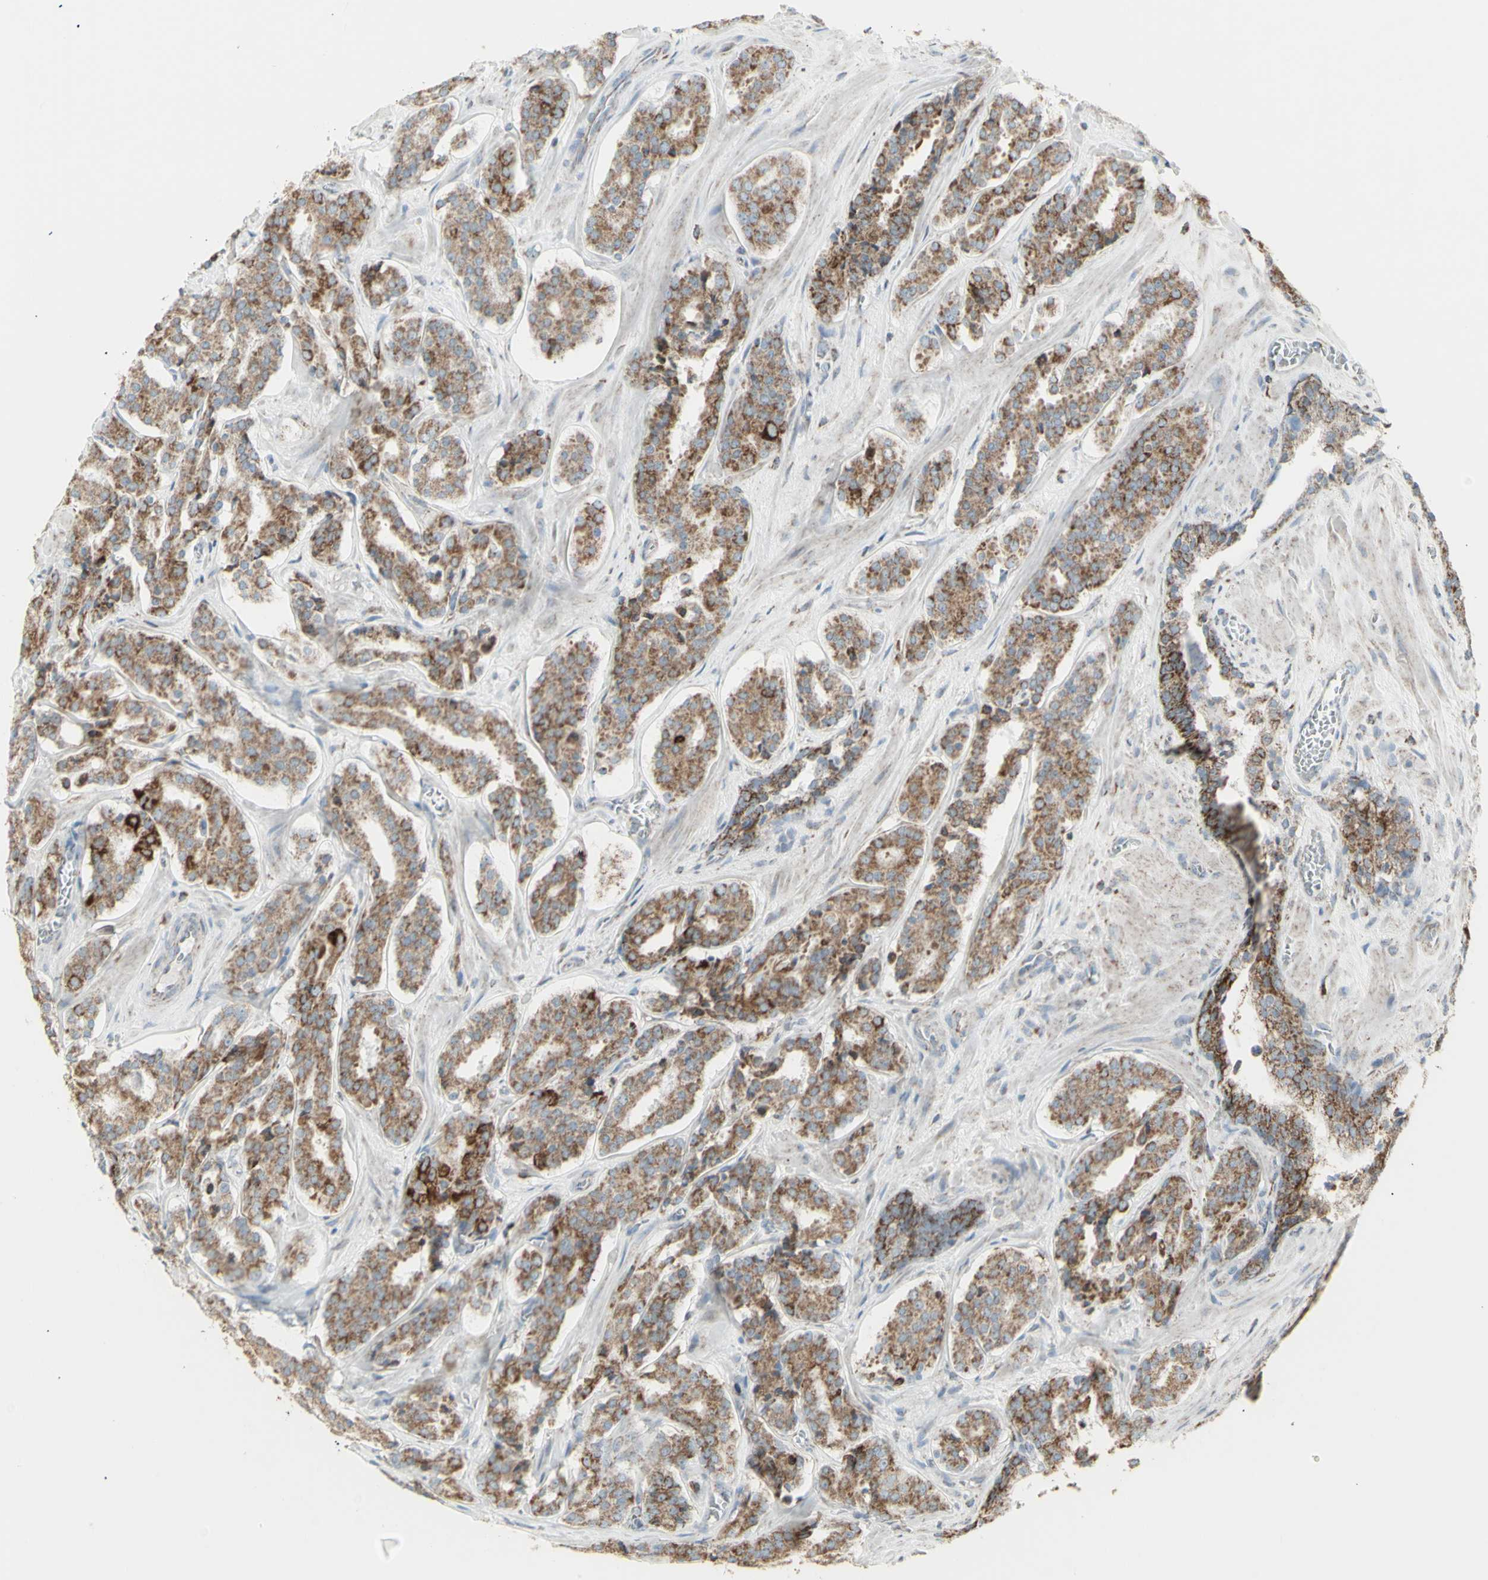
{"staining": {"intensity": "moderate", "quantity": ">75%", "location": "cytoplasmic/membranous"}, "tissue": "prostate cancer", "cell_type": "Tumor cells", "image_type": "cancer", "snomed": [{"axis": "morphology", "description": "Adenocarcinoma, High grade"}, {"axis": "topography", "description": "Prostate"}], "caption": "DAB (3,3'-diaminobenzidine) immunohistochemical staining of prostate cancer shows moderate cytoplasmic/membranous protein staining in approximately >75% of tumor cells. The staining was performed using DAB to visualize the protein expression in brown, while the nuclei were stained in blue with hematoxylin (Magnification: 20x).", "gene": "PLGRKT", "patient": {"sex": "male", "age": 60}}